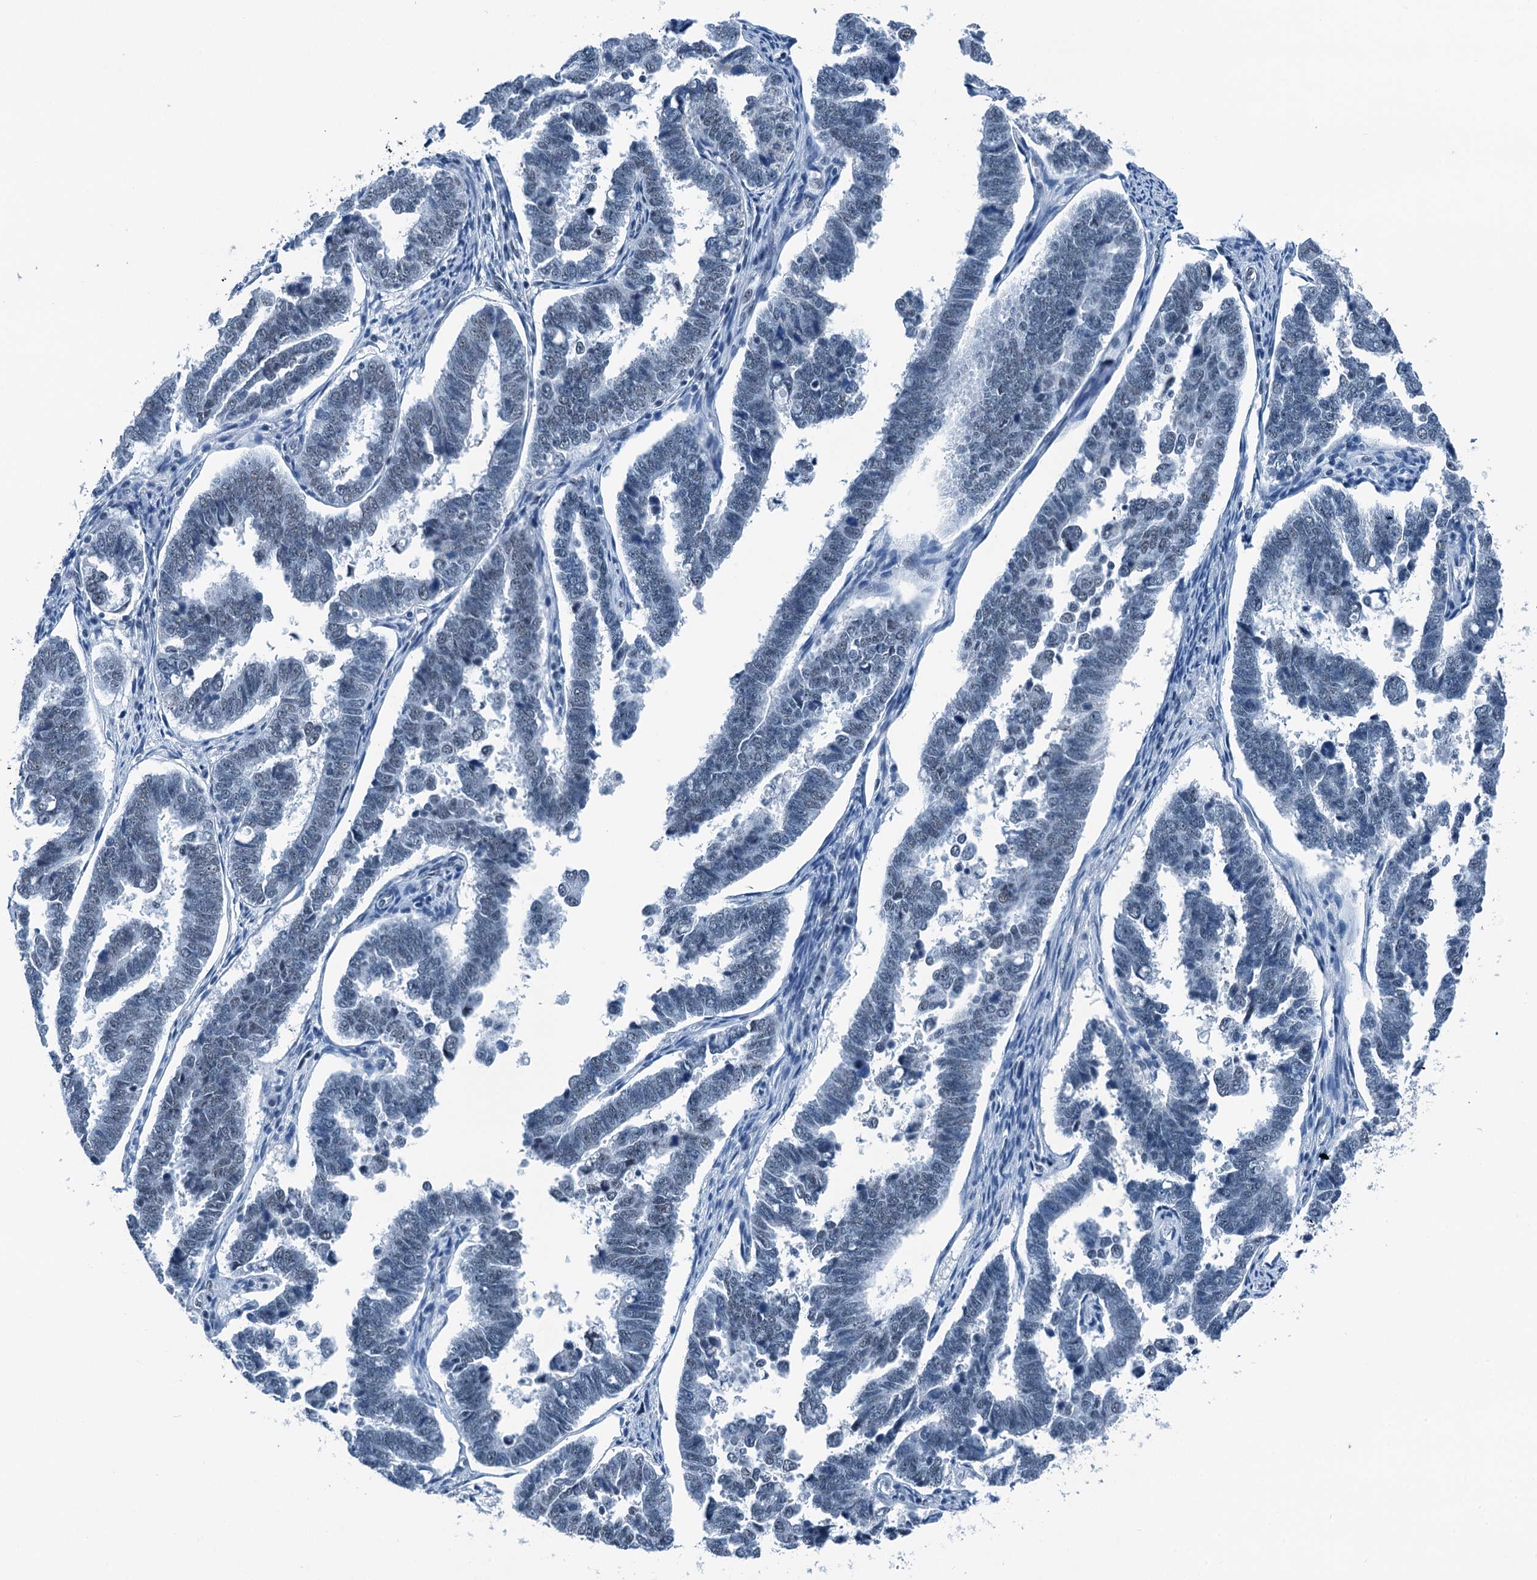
{"staining": {"intensity": "negative", "quantity": "none", "location": "none"}, "tissue": "endometrial cancer", "cell_type": "Tumor cells", "image_type": "cancer", "snomed": [{"axis": "morphology", "description": "Adenocarcinoma, NOS"}, {"axis": "topography", "description": "Endometrium"}], "caption": "DAB immunohistochemical staining of adenocarcinoma (endometrial) demonstrates no significant expression in tumor cells.", "gene": "TRPT1", "patient": {"sex": "female", "age": 75}}